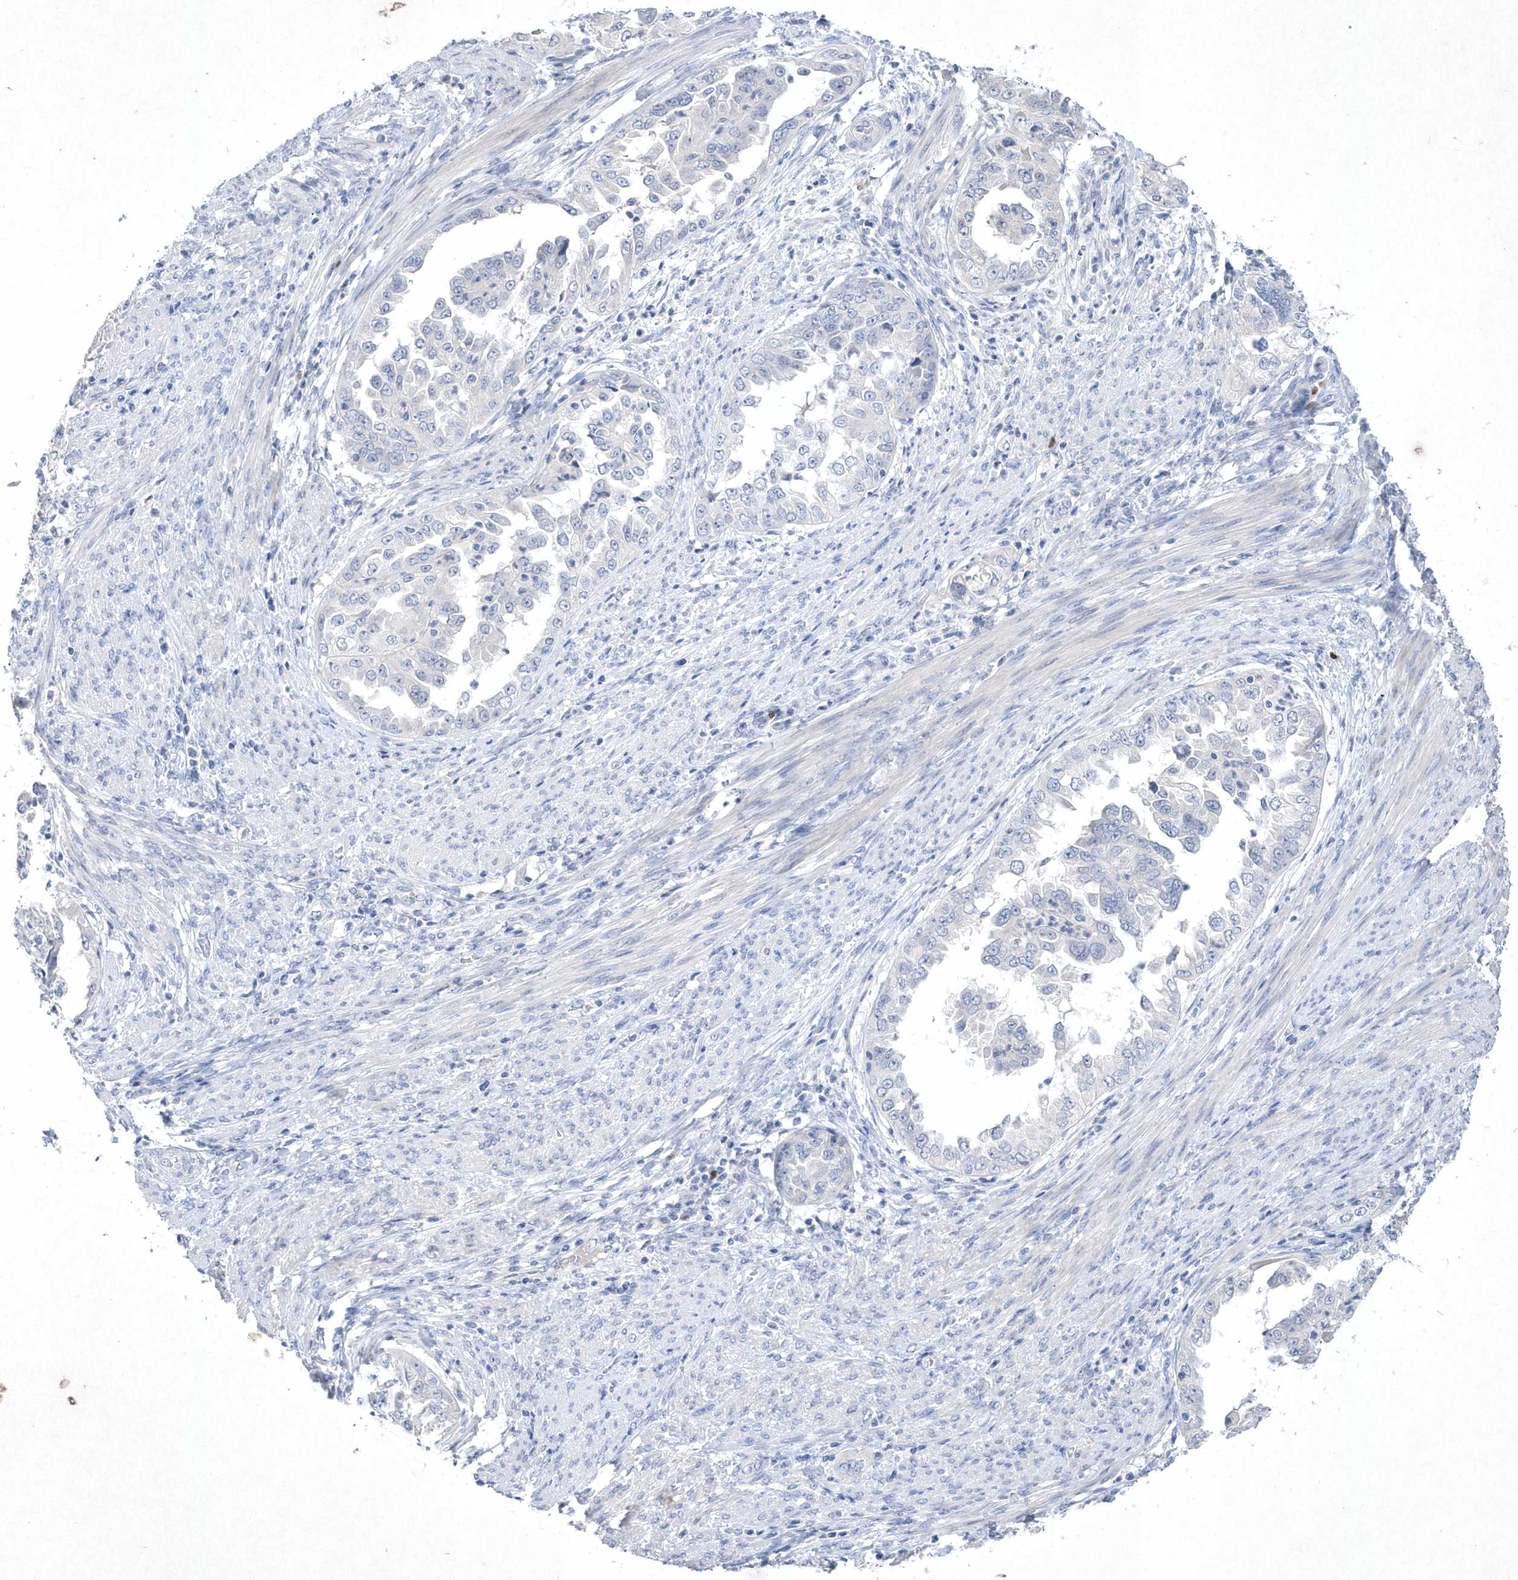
{"staining": {"intensity": "negative", "quantity": "none", "location": "none"}, "tissue": "endometrial cancer", "cell_type": "Tumor cells", "image_type": "cancer", "snomed": [{"axis": "morphology", "description": "Adenocarcinoma, NOS"}, {"axis": "topography", "description": "Endometrium"}], "caption": "Endometrial cancer was stained to show a protein in brown. There is no significant staining in tumor cells. Brightfield microscopy of IHC stained with DAB (brown) and hematoxylin (blue), captured at high magnification.", "gene": "BHLHA15", "patient": {"sex": "female", "age": 85}}